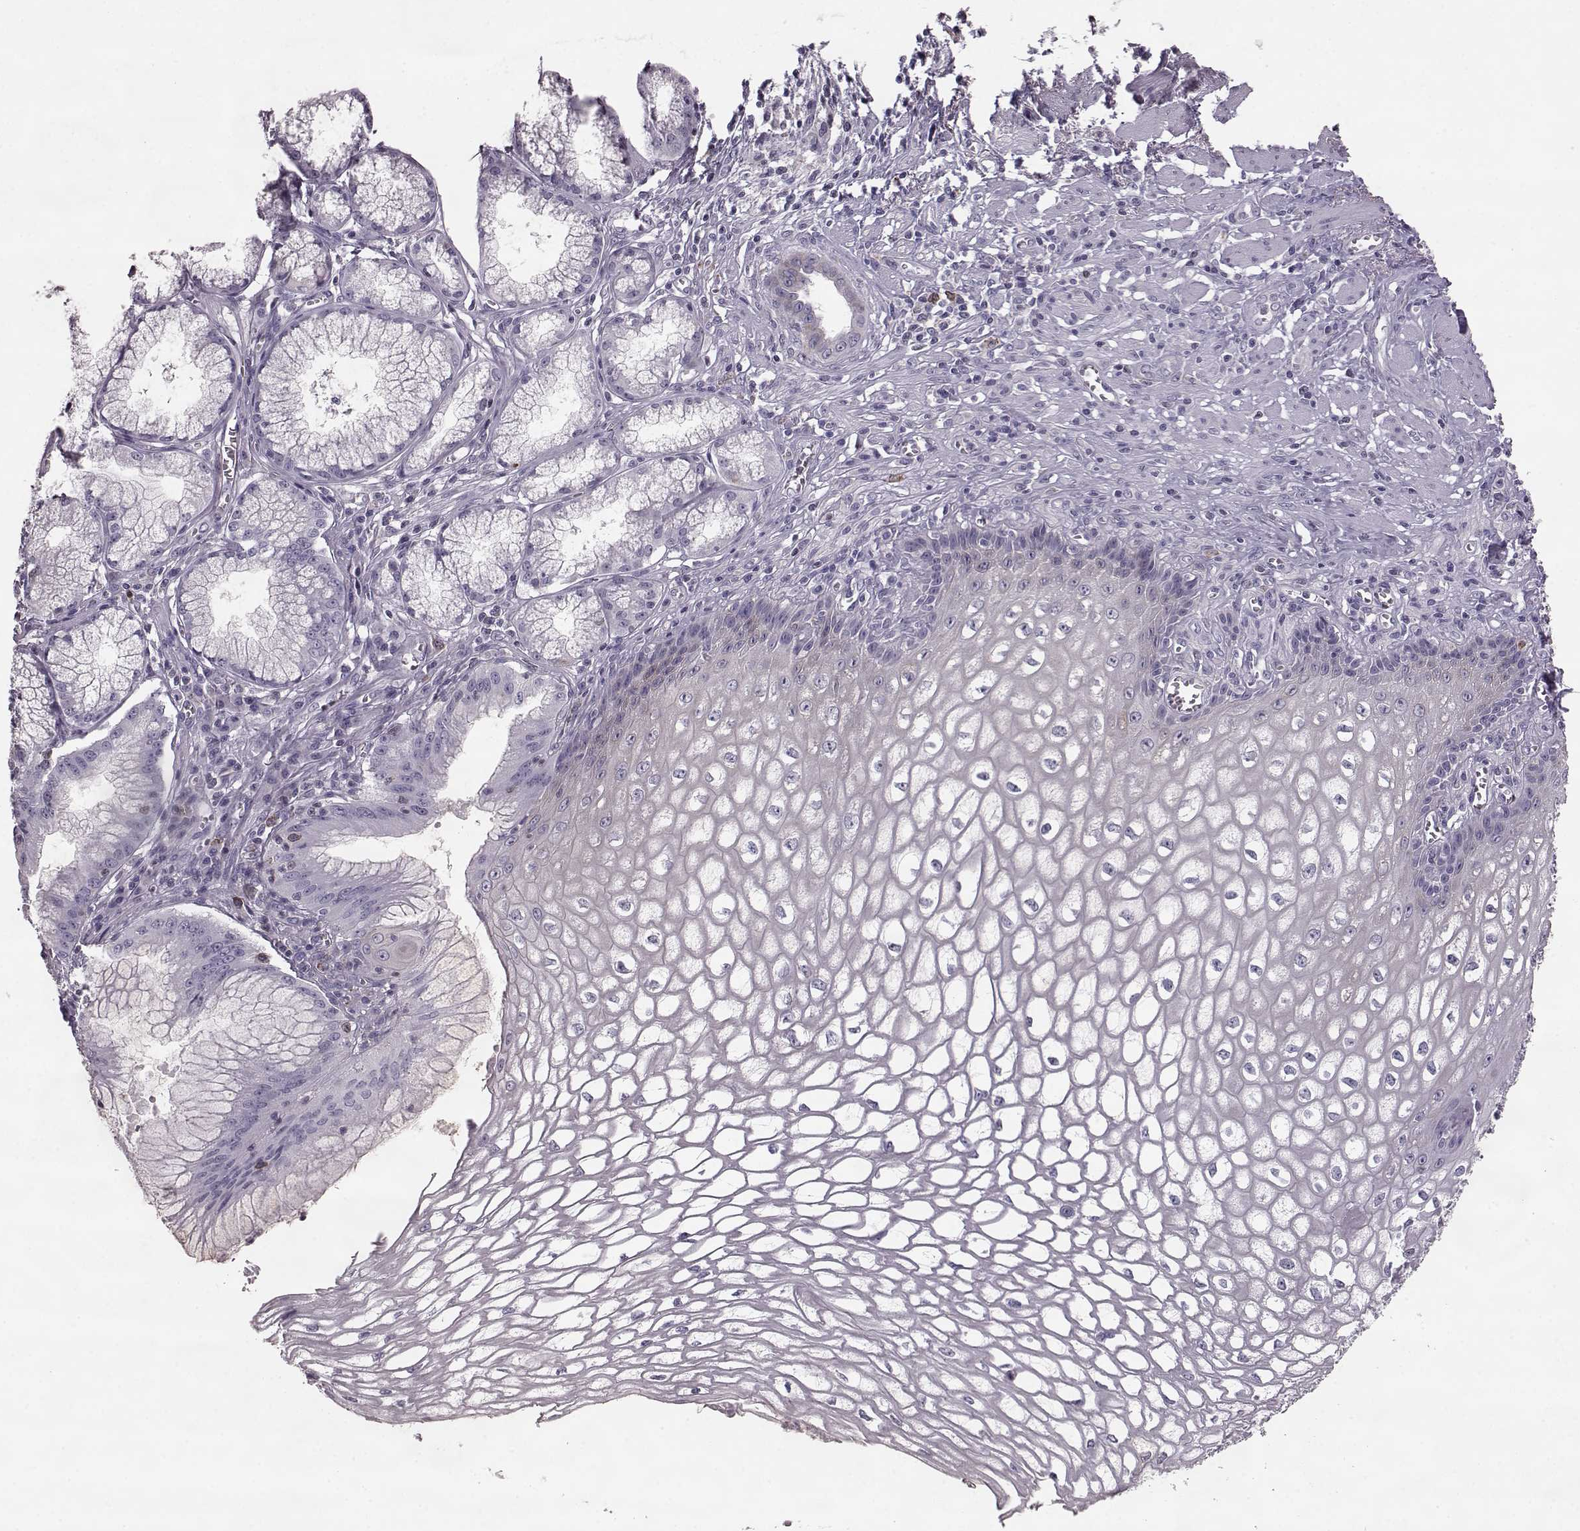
{"staining": {"intensity": "weak", "quantity": "<25%", "location": "cytoplasmic/membranous"}, "tissue": "esophagus", "cell_type": "Squamous epithelial cells", "image_type": "normal", "snomed": [{"axis": "morphology", "description": "Normal tissue, NOS"}, {"axis": "topography", "description": "Esophagus"}], "caption": "The micrograph exhibits no staining of squamous epithelial cells in benign esophagus. (DAB immunohistochemistry, high magnification).", "gene": "ELOVL5", "patient": {"sex": "male", "age": 58}}